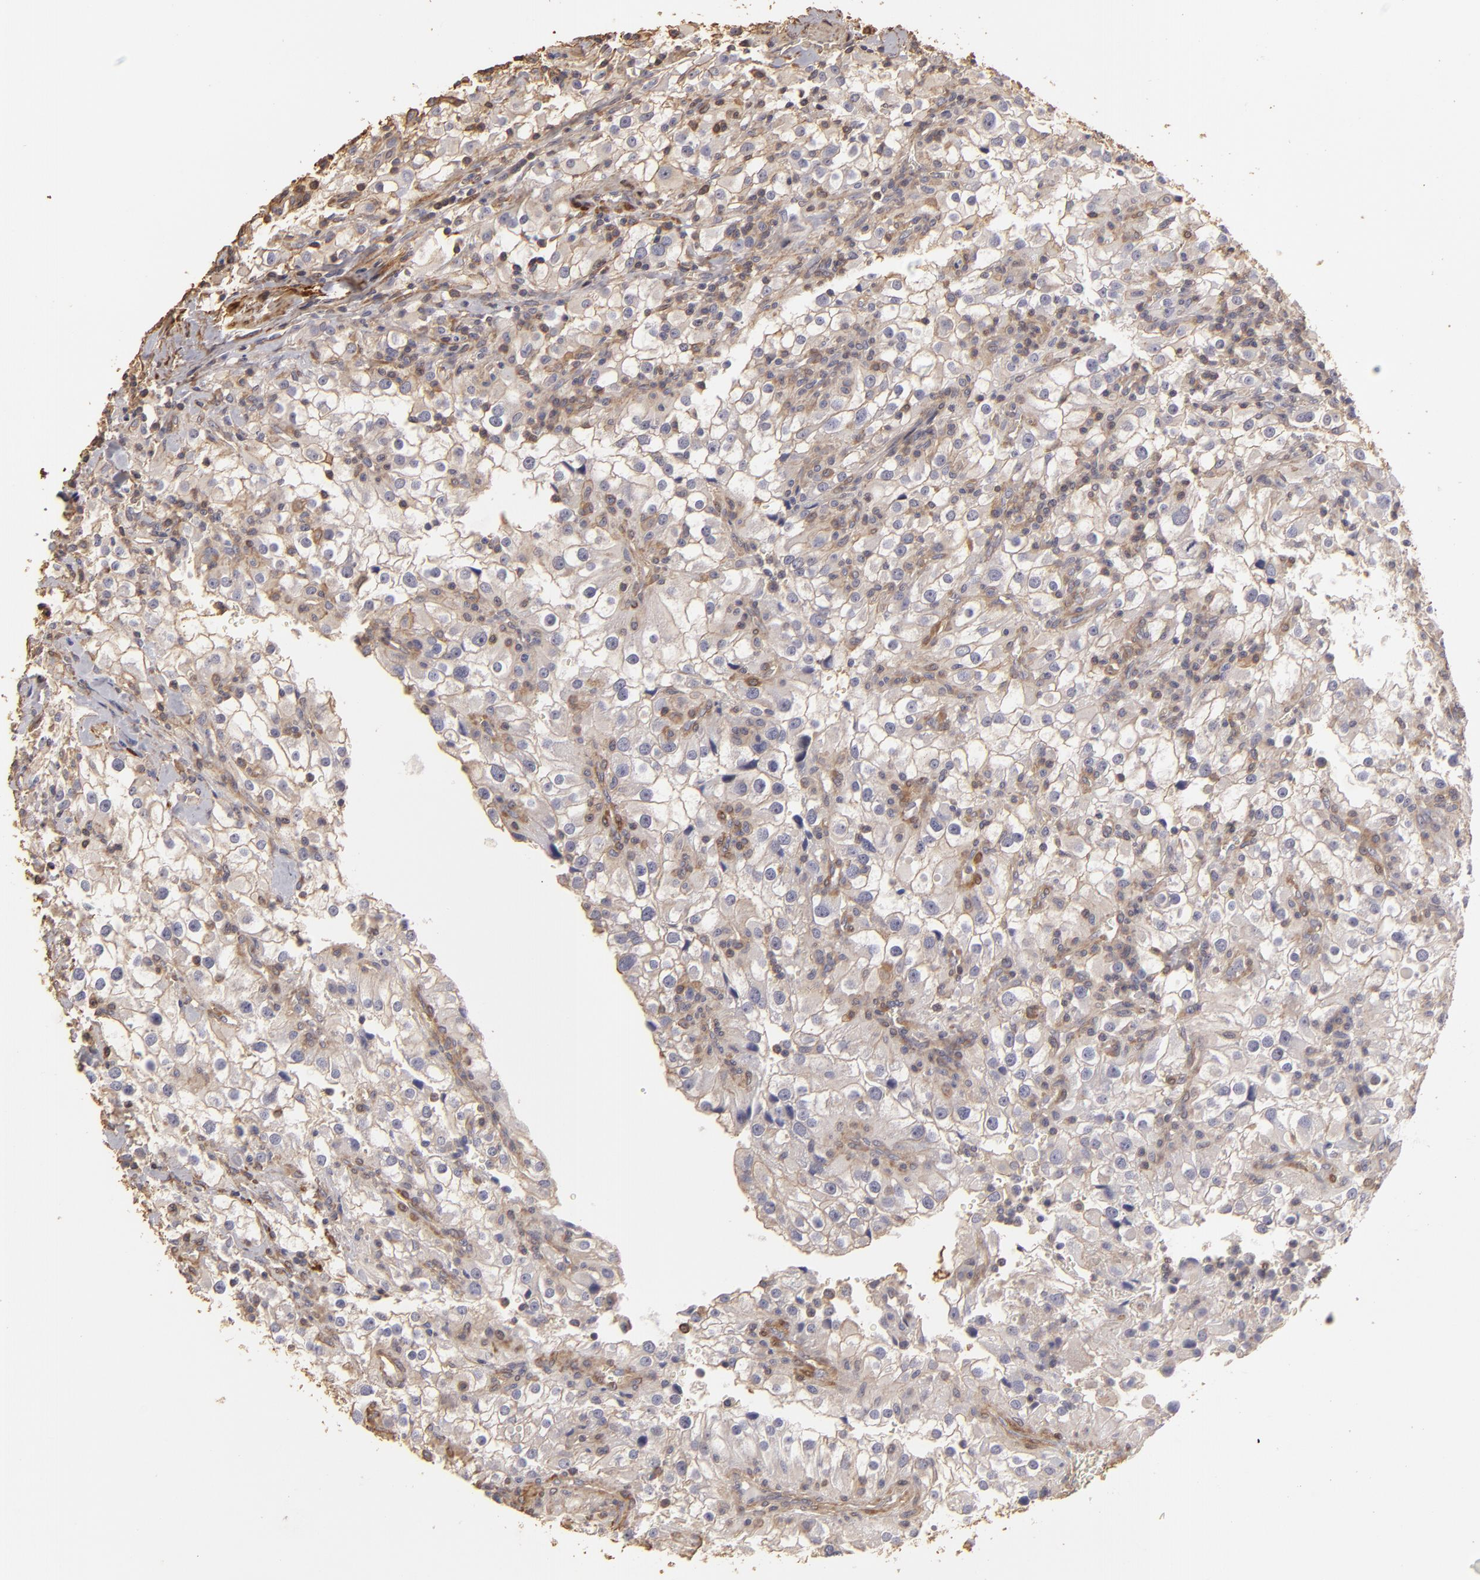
{"staining": {"intensity": "weak", "quantity": ">75%", "location": "cytoplasmic/membranous"}, "tissue": "renal cancer", "cell_type": "Tumor cells", "image_type": "cancer", "snomed": [{"axis": "morphology", "description": "Adenocarcinoma, NOS"}, {"axis": "topography", "description": "Kidney"}], "caption": "Approximately >75% of tumor cells in human renal cancer (adenocarcinoma) show weak cytoplasmic/membranous protein expression as visualized by brown immunohistochemical staining.", "gene": "HSPB6", "patient": {"sex": "female", "age": 52}}